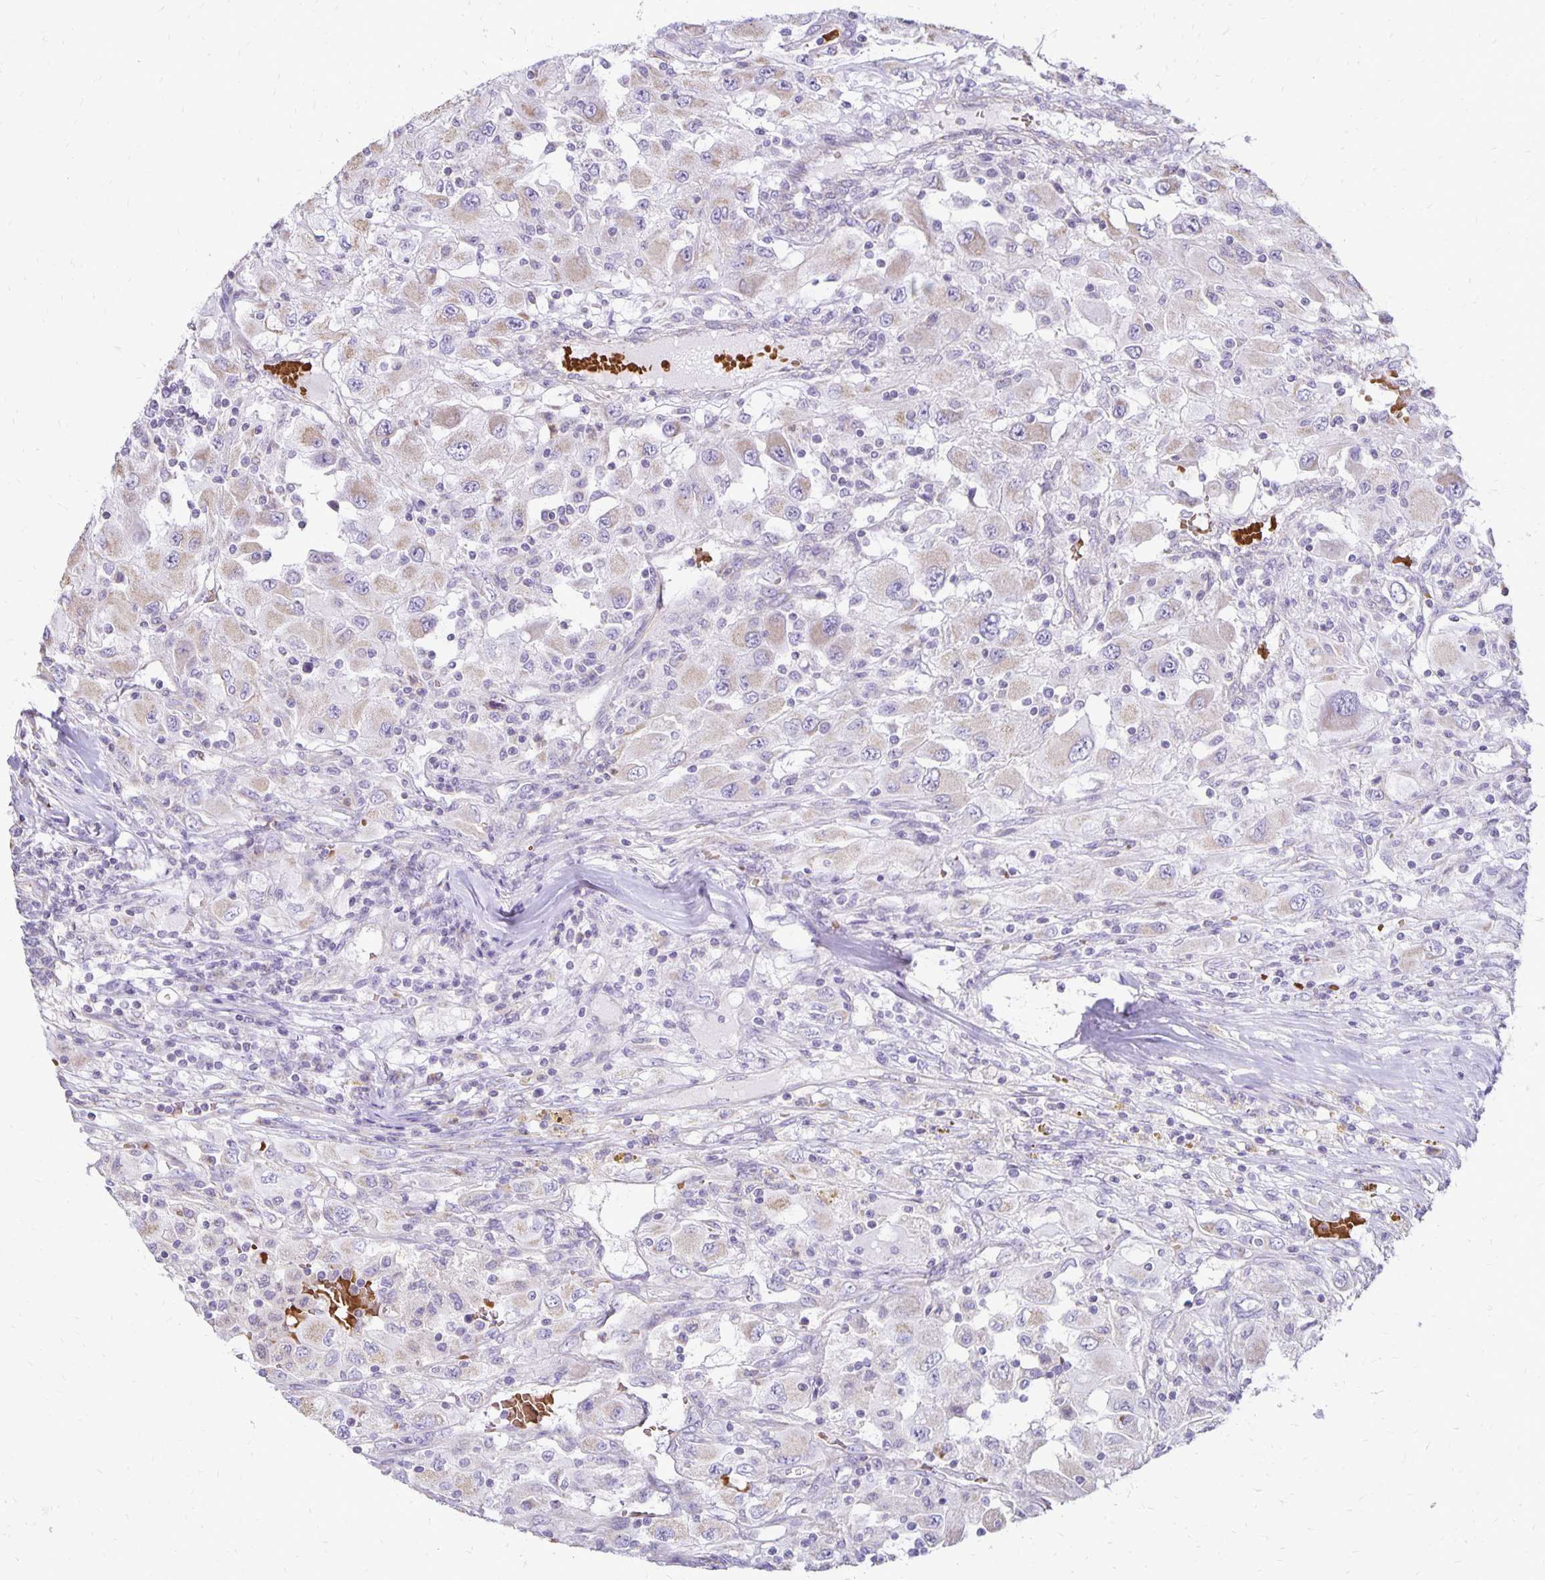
{"staining": {"intensity": "negative", "quantity": "none", "location": "none"}, "tissue": "renal cancer", "cell_type": "Tumor cells", "image_type": "cancer", "snomed": [{"axis": "morphology", "description": "Adenocarcinoma, NOS"}, {"axis": "topography", "description": "Kidney"}], "caption": "This image is of renal cancer stained with IHC to label a protein in brown with the nuclei are counter-stained blue. There is no staining in tumor cells.", "gene": "FN3K", "patient": {"sex": "female", "age": 67}}